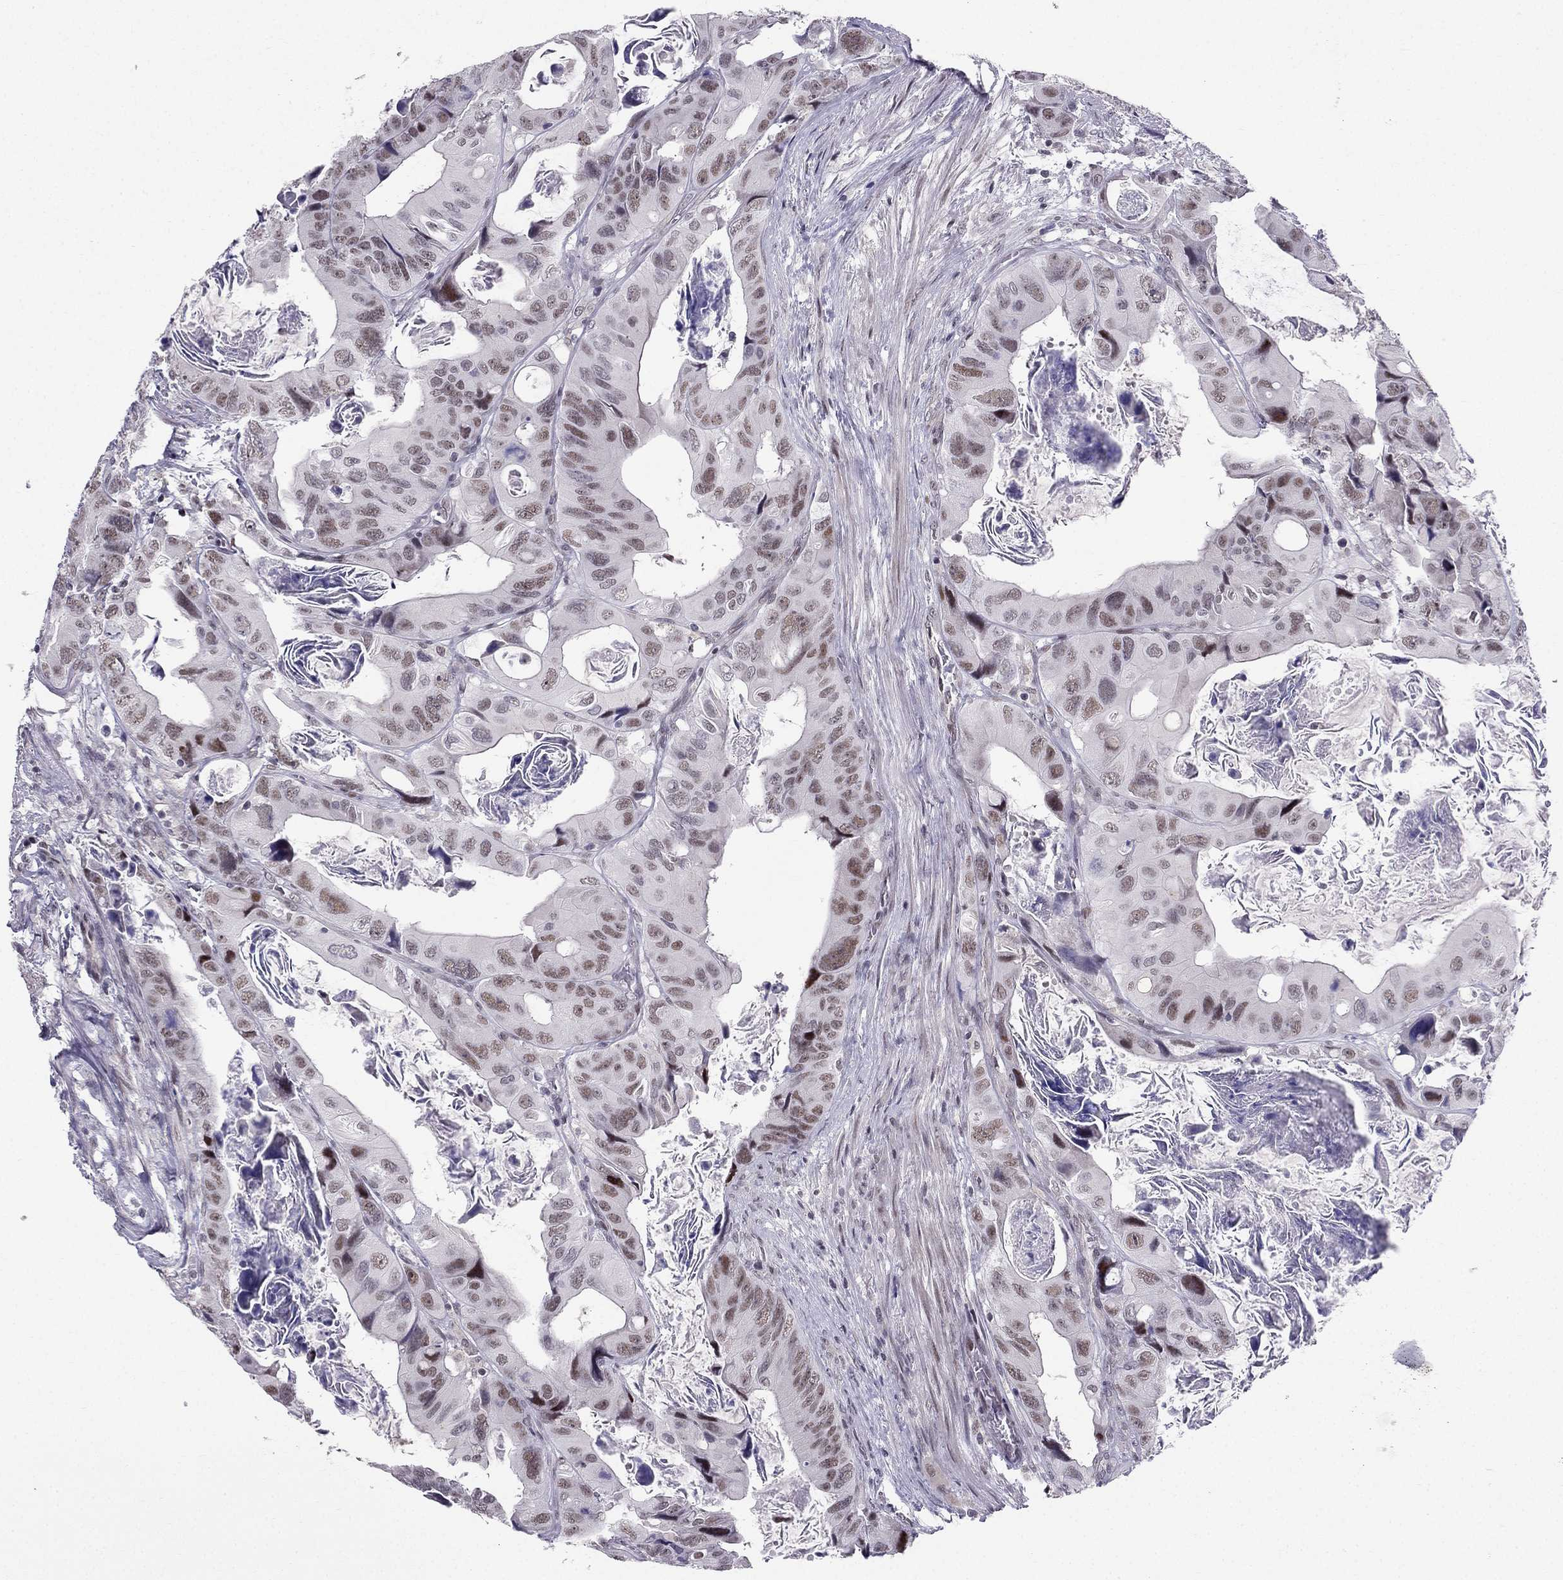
{"staining": {"intensity": "weak", "quantity": "25%-75%", "location": "nuclear"}, "tissue": "colorectal cancer", "cell_type": "Tumor cells", "image_type": "cancer", "snomed": [{"axis": "morphology", "description": "Adenocarcinoma, NOS"}, {"axis": "topography", "description": "Rectum"}], "caption": "Brown immunohistochemical staining in adenocarcinoma (colorectal) reveals weak nuclear expression in about 25%-75% of tumor cells. (brown staining indicates protein expression, while blue staining denotes nuclei).", "gene": "RPRD2", "patient": {"sex": "male", "age": 64}}